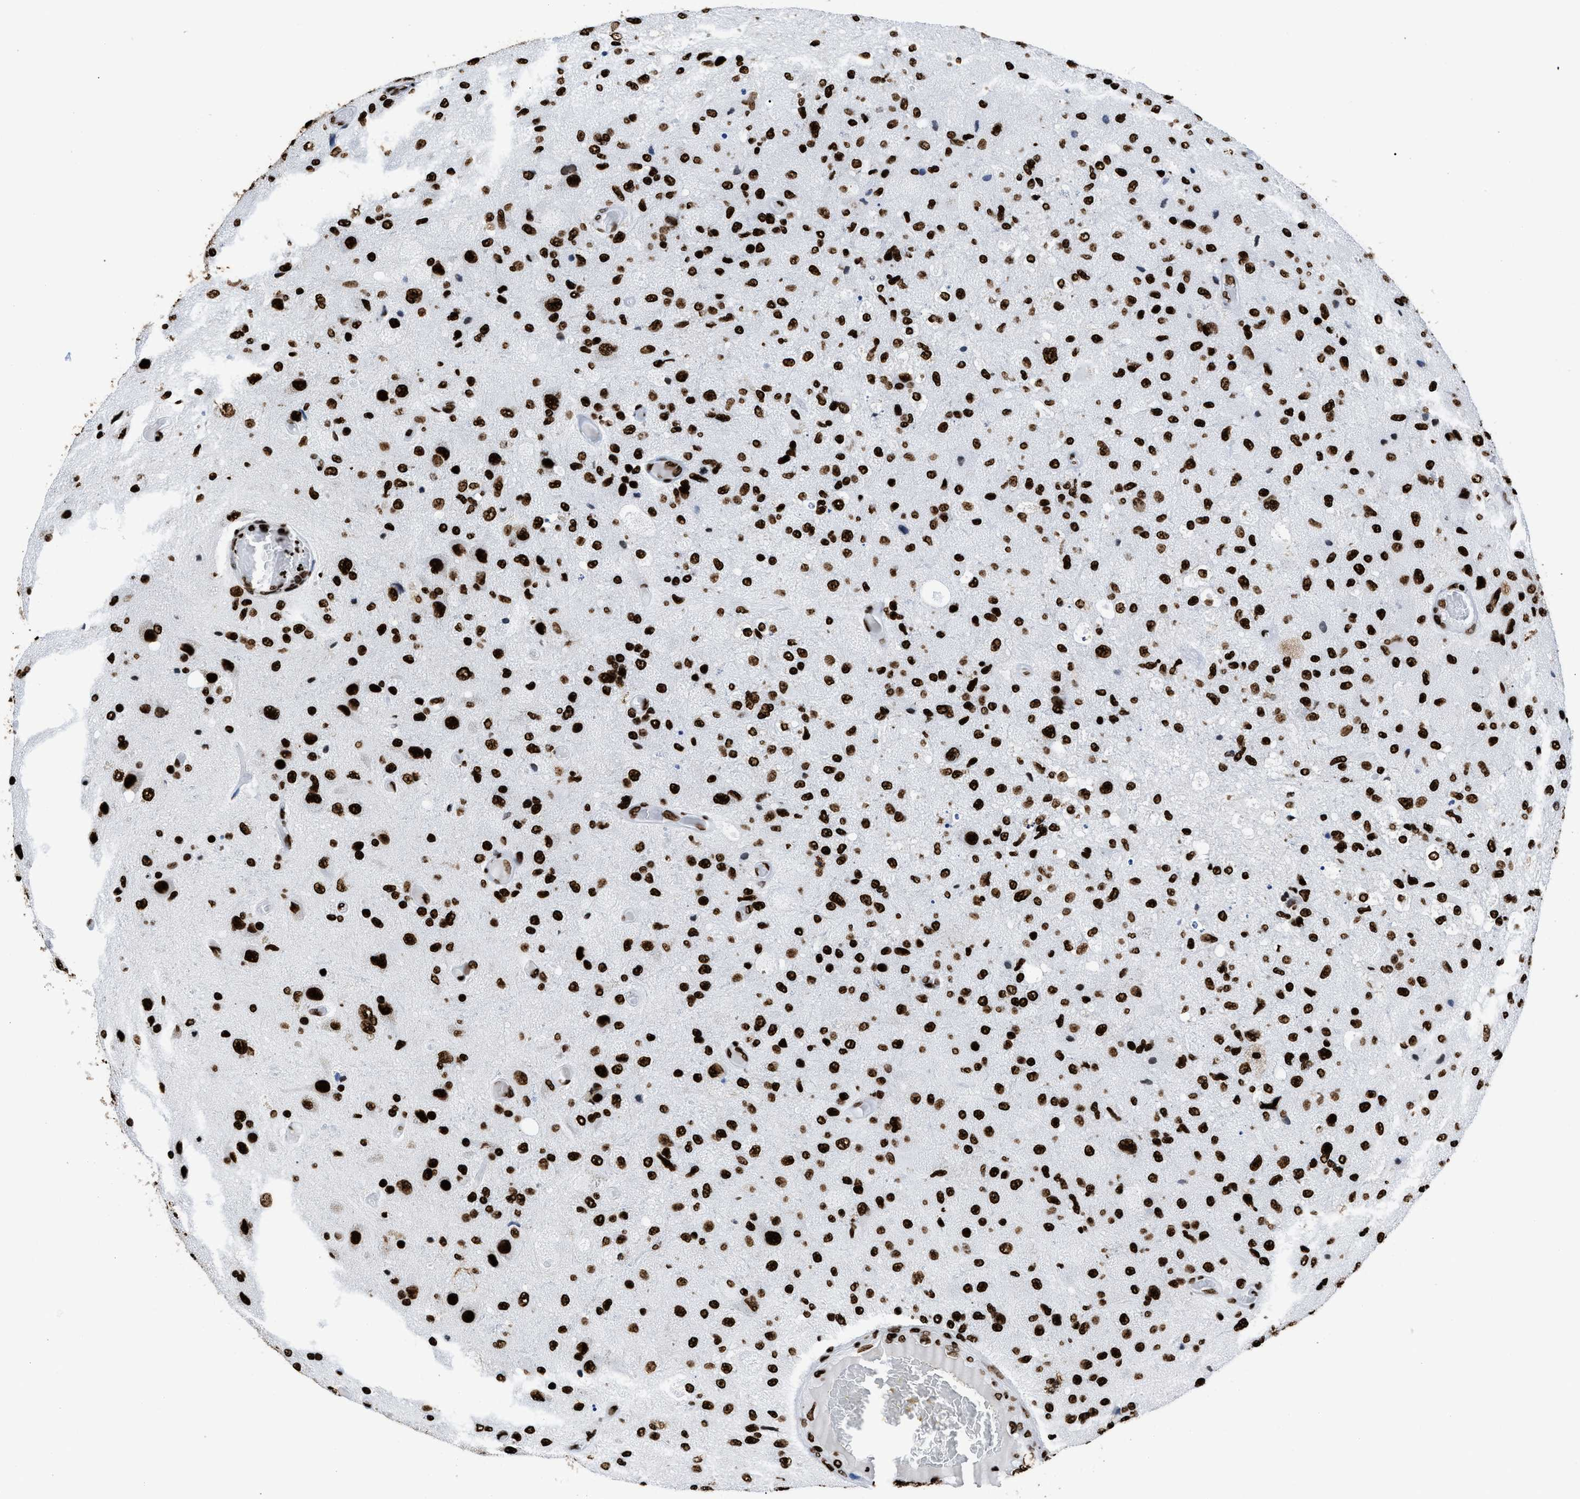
{"staining": {"intensity": "strong", "quantity": ">75%", "location": "nuclear"}, "tissue": "glioma", "cell_type": "Tumor cells", "image_type": "cancer", "snomed": [{"axis": "morphology", "description": "Normal tissue, NOS"}, {"axis": "morphology", "description": "Glioma, malignant, High grade"}, {"axis": "topography", "description": "Cerebral cortex"}], "caption": "A high amount of strong nuclear expression is identified in approximately >75% of tumor cells in high-grade glioma (malignant) tissue. (Stains: DAB (3,3'-diaminobenzidine) in brown, nuclei in blue, Microscopy: brightfield microscopy at high magnification).", "gene": "HNRNPM", "patient": {"sex": "male", "age": 77}}